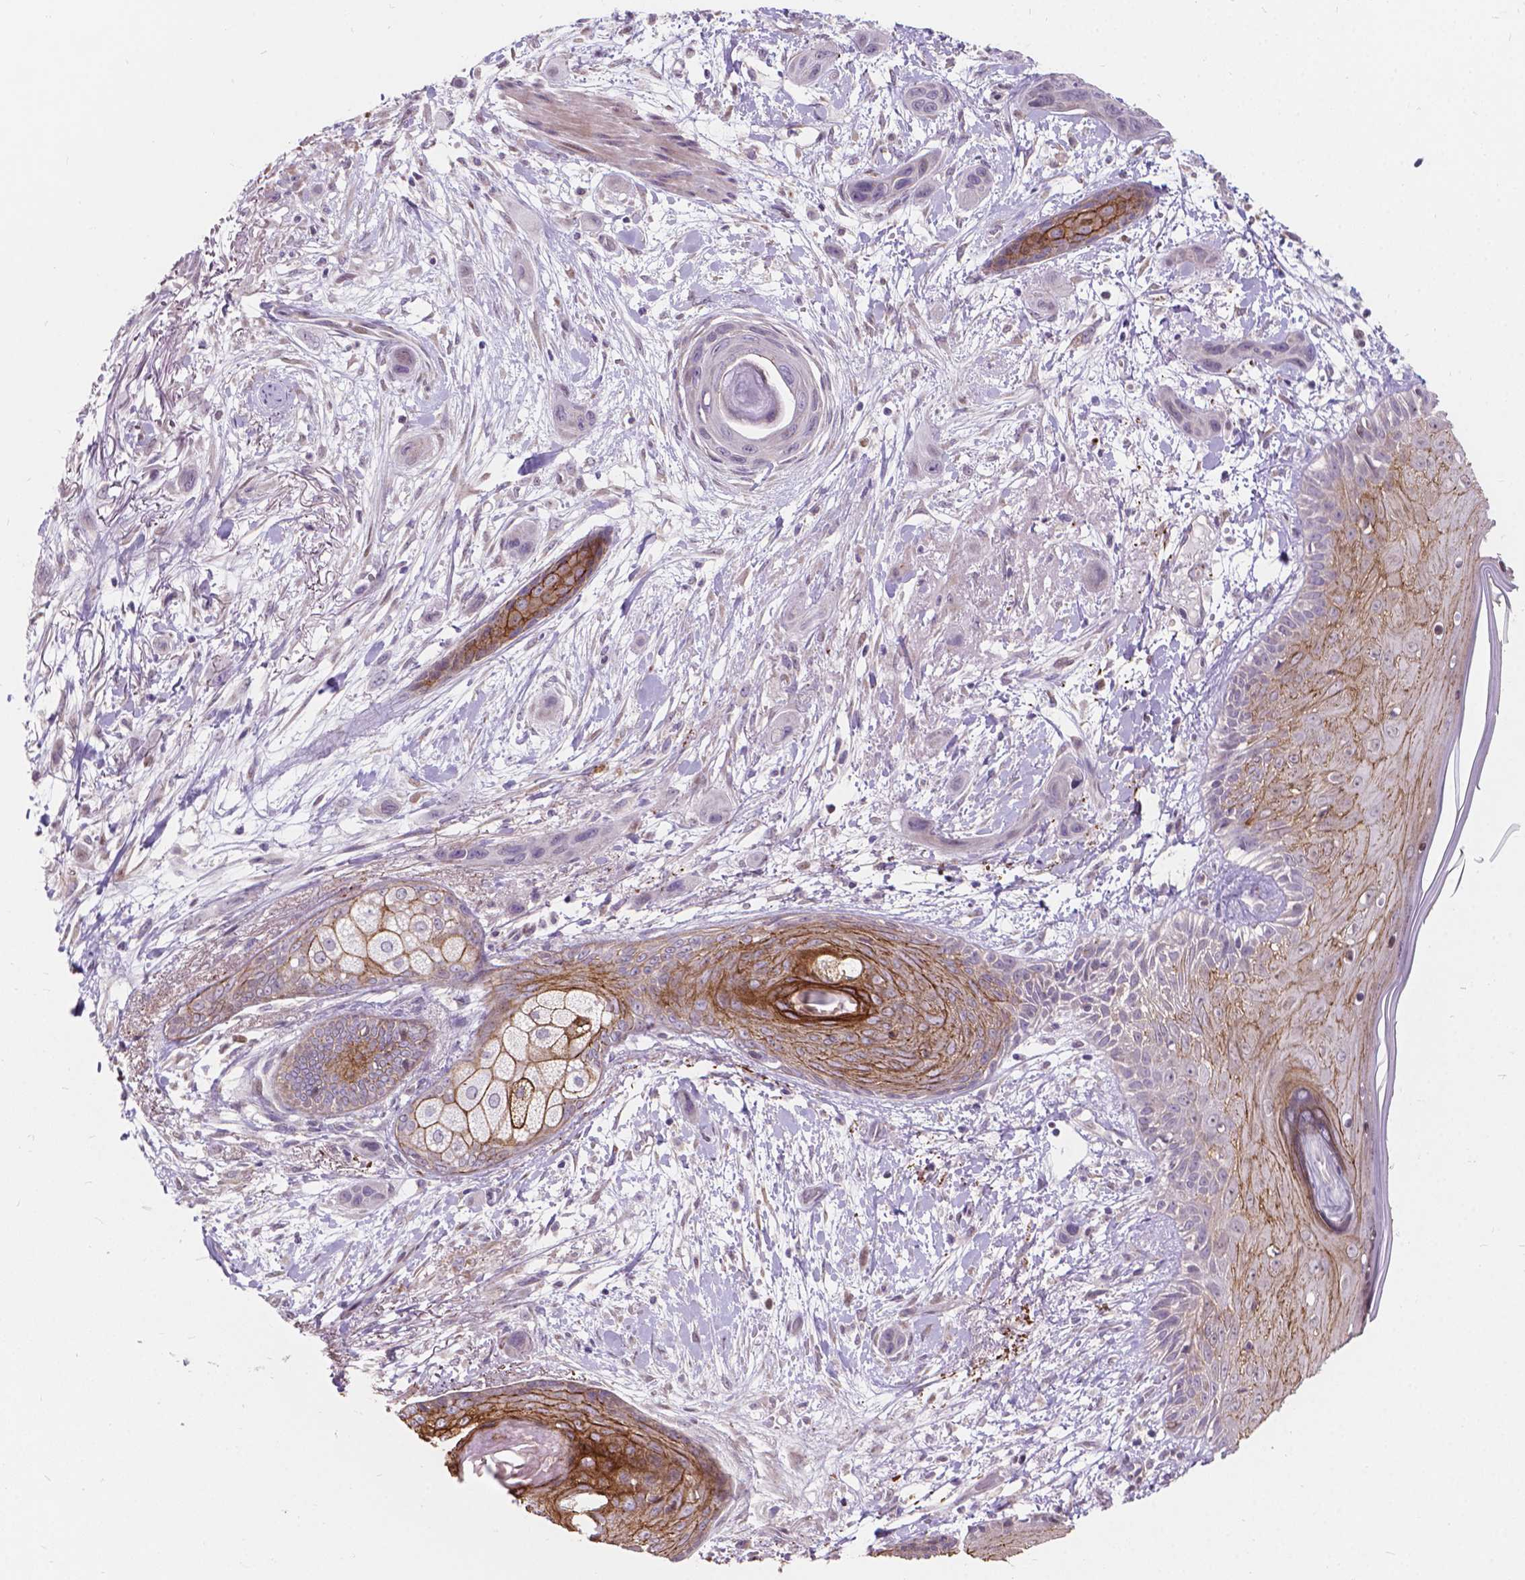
{"staining": {"intensity": "moderate", "quantity": "<25%", "location": "cytoplasmic/membranous"}, "tissue": "skin cancer", "cell_type": "Tumor cells", "image_type": "cancer", "snomed": [{"axis": "morphology", "description": "Squamous cell carcinoma, NOS"}, {"axis": "topography", "description": "Skin"}], "caption": "Approximately <25% of tumor cells in skin cancer (squamous cell carcinoma) demonstrate moderate cytoplasmic/membranous protein staining as visualized by brown immunohistochemical staining.", "gene": "MYH14", "patient": {"sex": "male", "age": 79}}